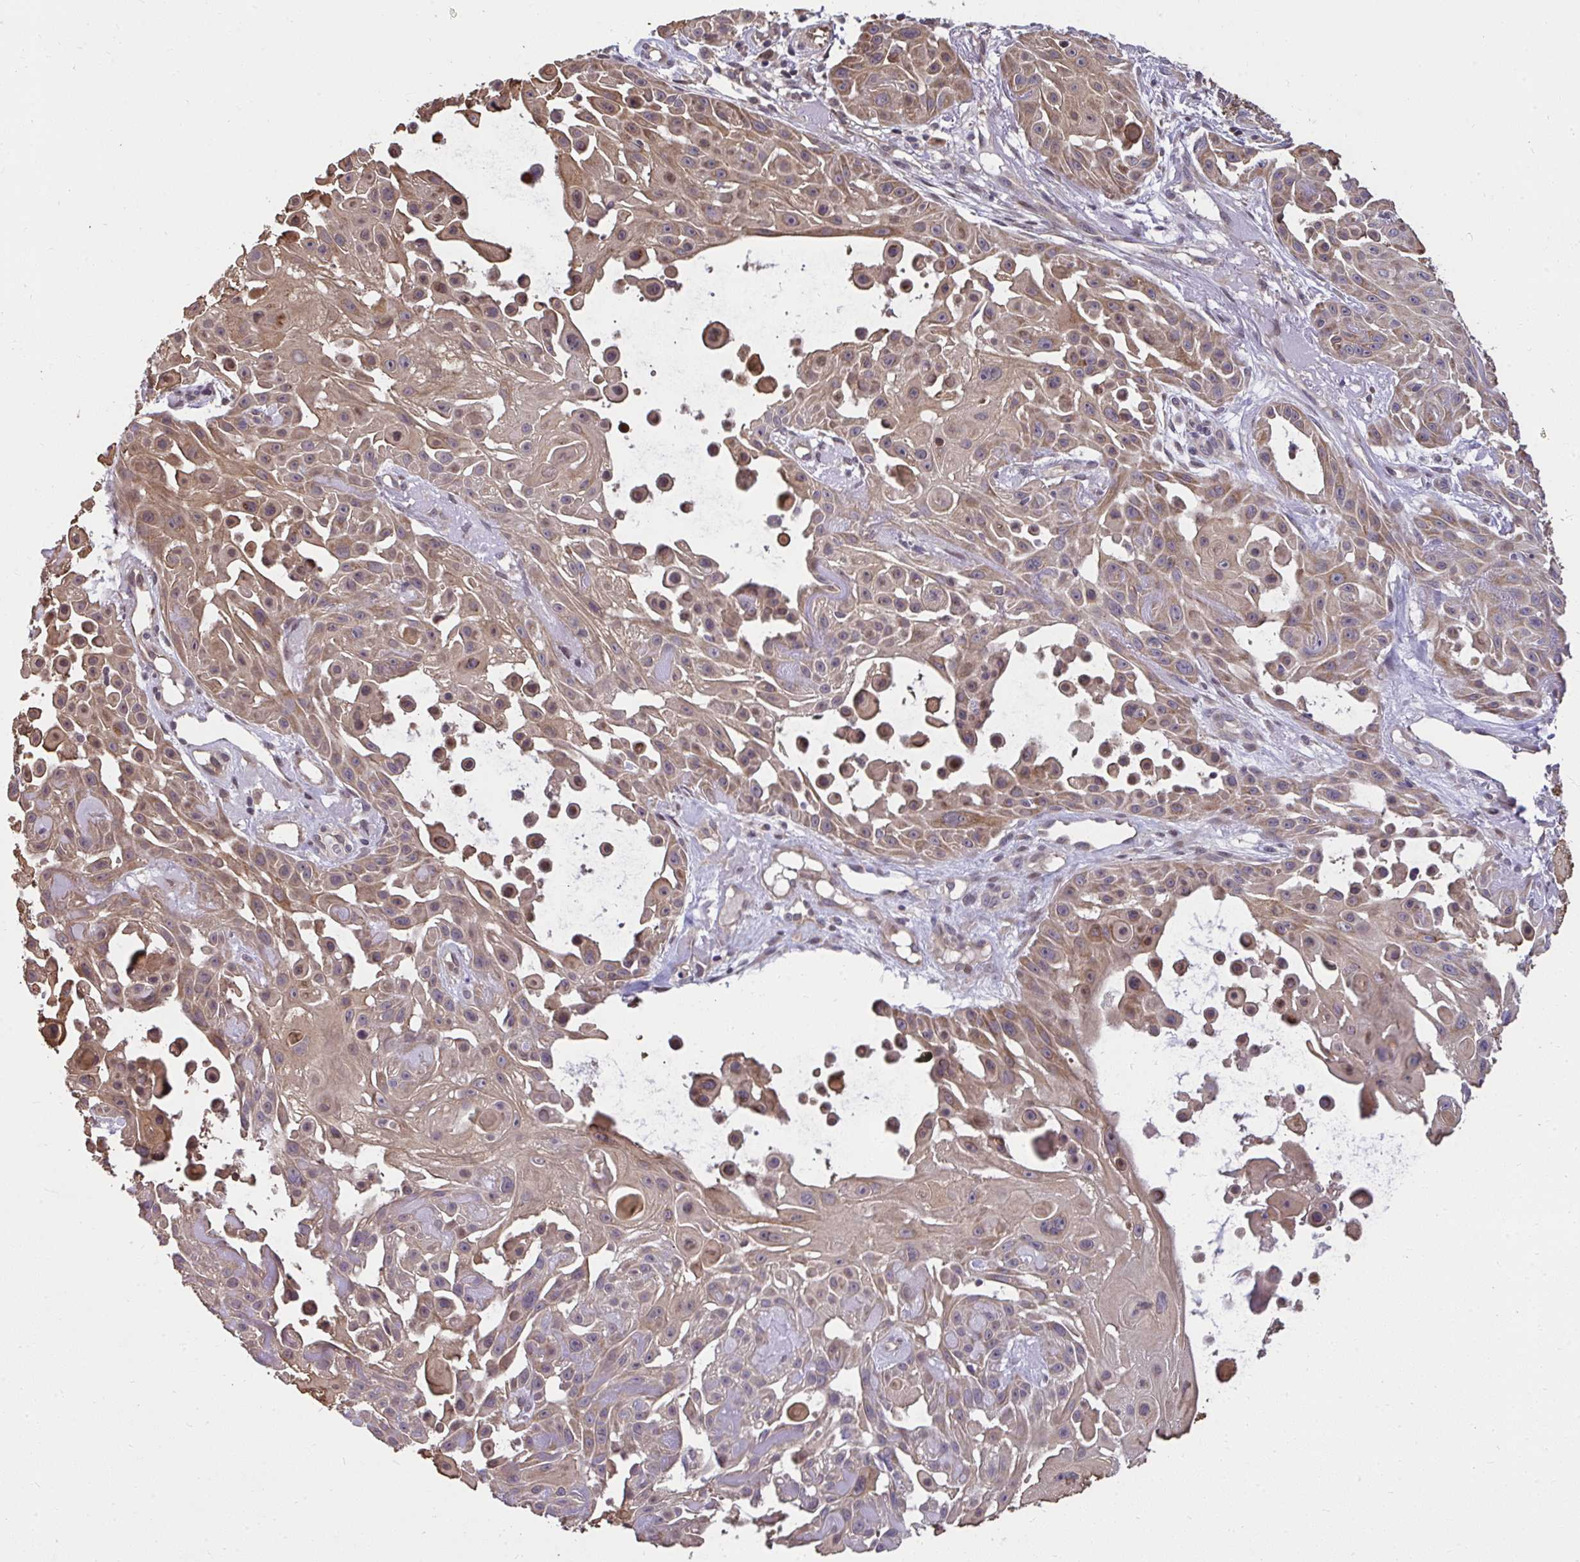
{"staining": {"intensity": "moderate", "quantity": ">75%", "location": "cytoplasmic/membranous,nuclear"}, "tissue": "skin cancer", "cell_type": "Tumor cells", "image_type": "cancer", "snomed": [{"axis": "morphology", "description": "Squamous cell carcinoma, NOS"}, {"axis": "topography", "description": "Skin"}], "caption": "Immunohistochemistry (DAB) staining of human skin cancer (squamous cell carcinoma) demonstrates moderate cytoplasmic/membranous and nuclear protein expression in approximately >75% of tumor cells. (DAB IHC, brown staining for protein, blue staining for nuclei).", "gene": "RDH14", "patient": {"sex": "male", "age": 91}}